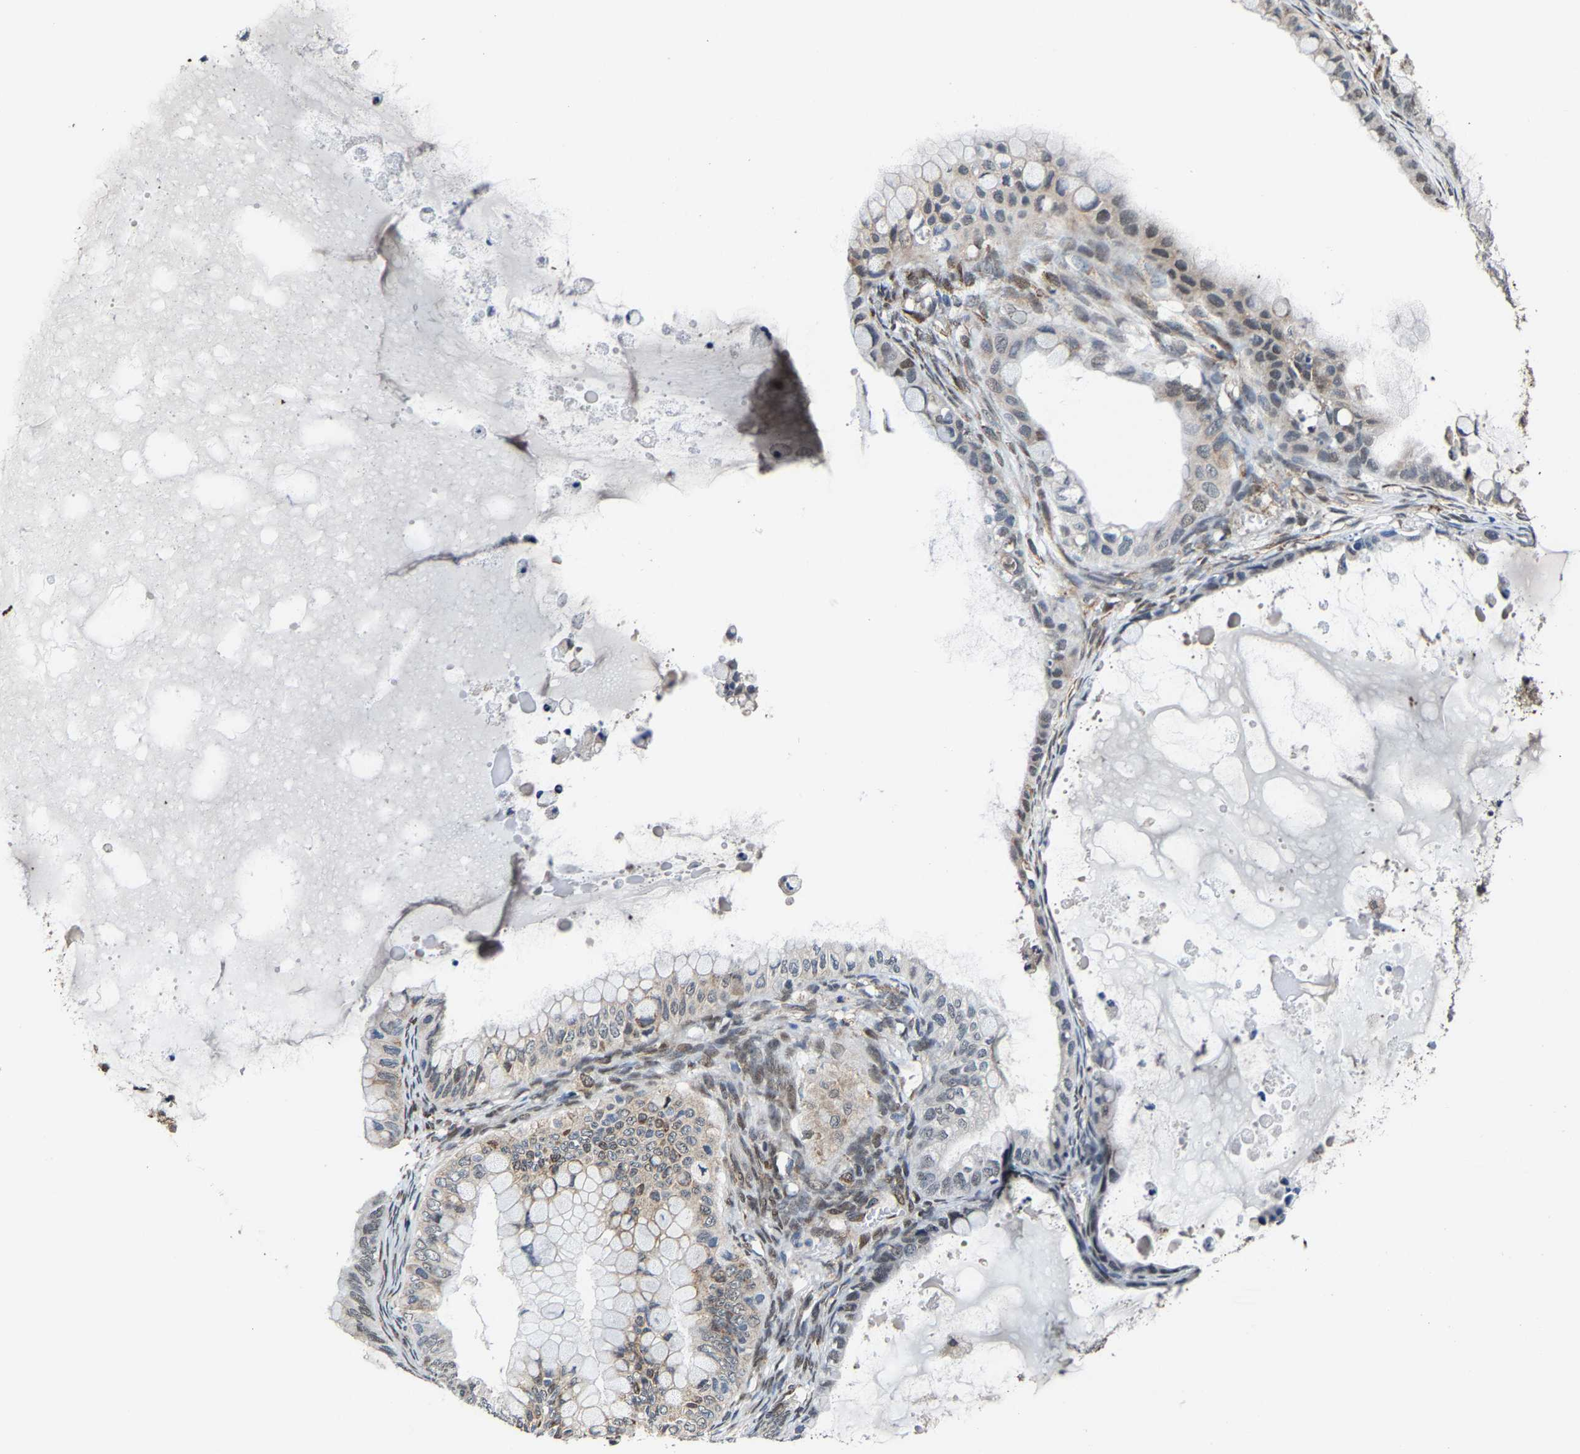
{"staining": {"intensity": "weak", "quantity": "25%-75%", "location": "cytoplasmic/membranous,nuclear"}, "tissue": "ovarian cancer", "cell_type": "Tumor cells", "image_type": "cancer", "snomed": [{"axis": "morphology", "description": "Cystadenocarcinoma, mucinous, NOS"}, {"axis": "topography", "description": "Ovary"}], "caption": "A photomicrograph showing weak cytoplasmic/membranous and nuclear positivity in approximately 25%-75% of tumor cells in mucinous cystadenocarcinoma (ovarian), as visualized by brown immunohistochemical staining.", "gene": "METTL1", "patient": {"sex": "female", "age": 80}}